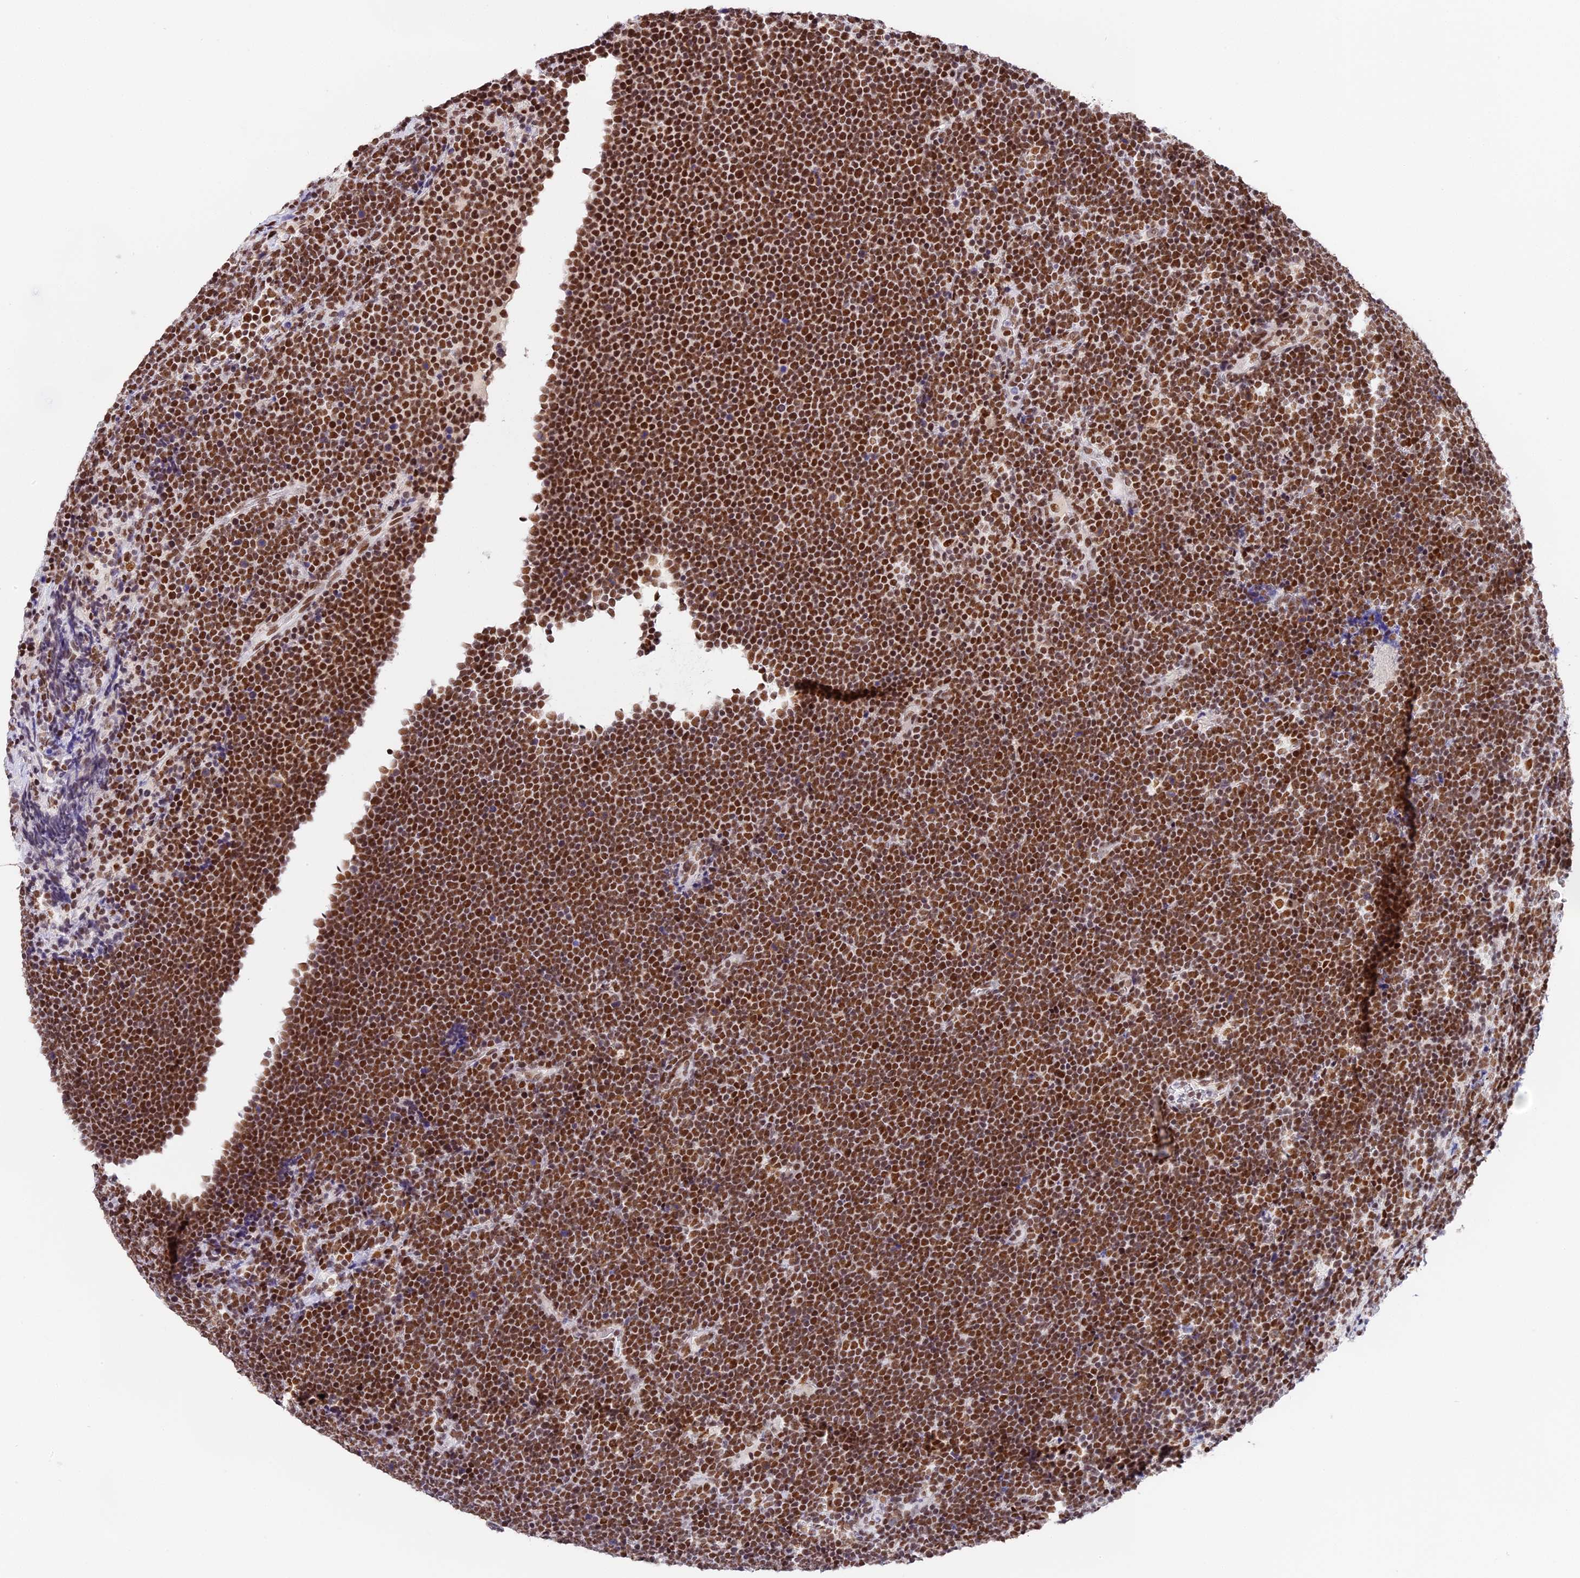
{"staining": {"intensity": "strong", "quantity": ">75%", "location": "nuclear"}, "tissue": "lymphoma", "cell_type": "Tumor cells", "image_type": "cancer", "snomed": [{"axis": "morphology", "description": "Malignant lymphoma, non-Hodgkin's type, High grade"}, {"axis": "topography", "description": "Lymph node"}], "caption": "Malignant lymphoma, non-Hodgkin's type (high-grade) stained with DAB IHC exhibits high levels of strong nuclear expression in approximately >75% of tumor cells.", "gene": "SBNO1", "patient": {"sex": "male", "age": 13}}